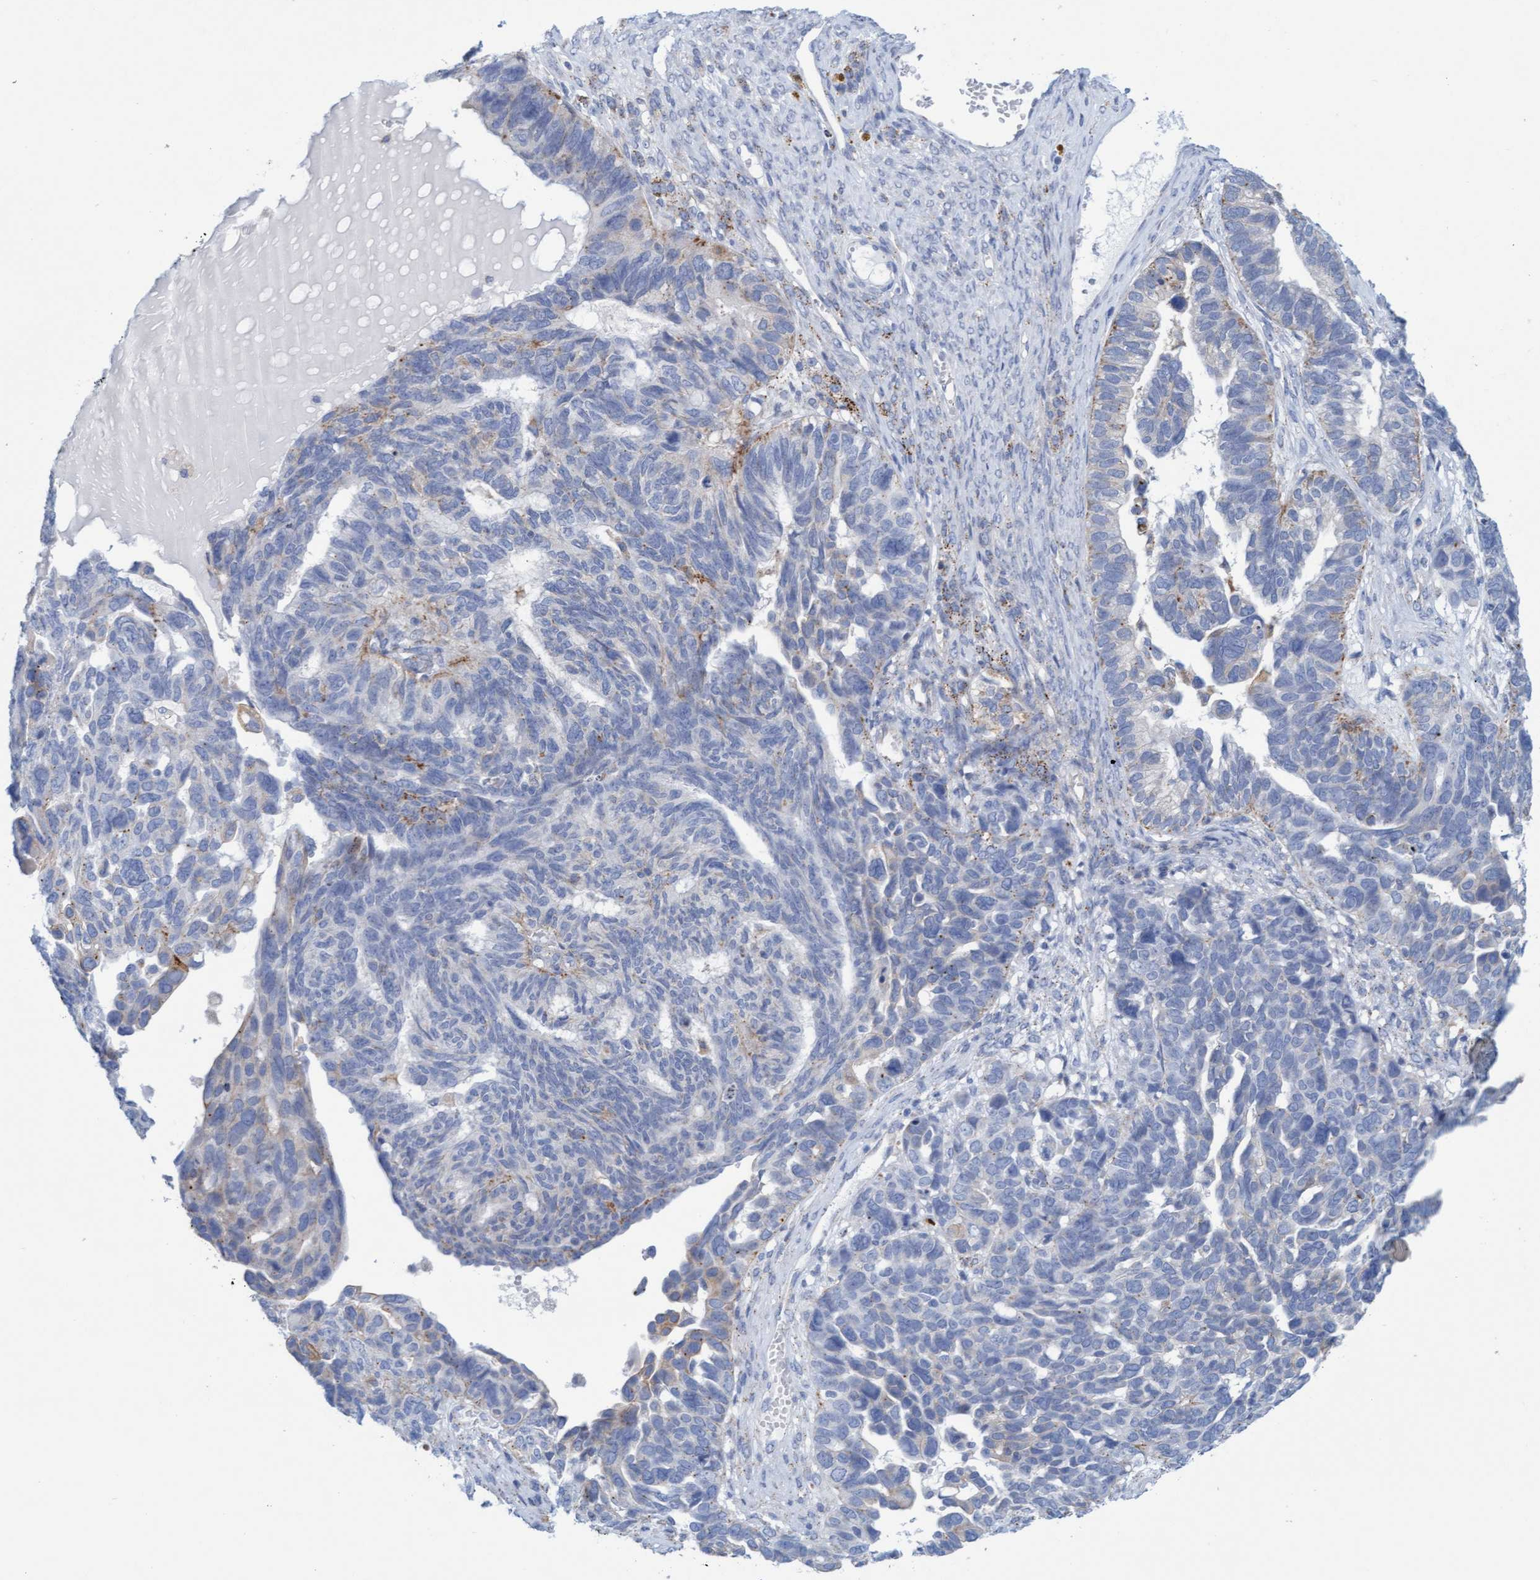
{"staining": {"intensity": "negative", "quantity": "none", "location": "none"}, "tissue": "ovarian cancer", "cell_type": "Tumor cells", "image_type": "cancer", "snomed": [{"axis": "morphology", "description": "Cystadenocarcinoma, serous, NOS"}, {"axis": "topography", "description": "Ovary"}], "caption": "A photomicrograph of human ovarian cancer is negative for staining in tumor cells.", "gene": "SGSH", "patient": {"sex": "female", "age": 79}}